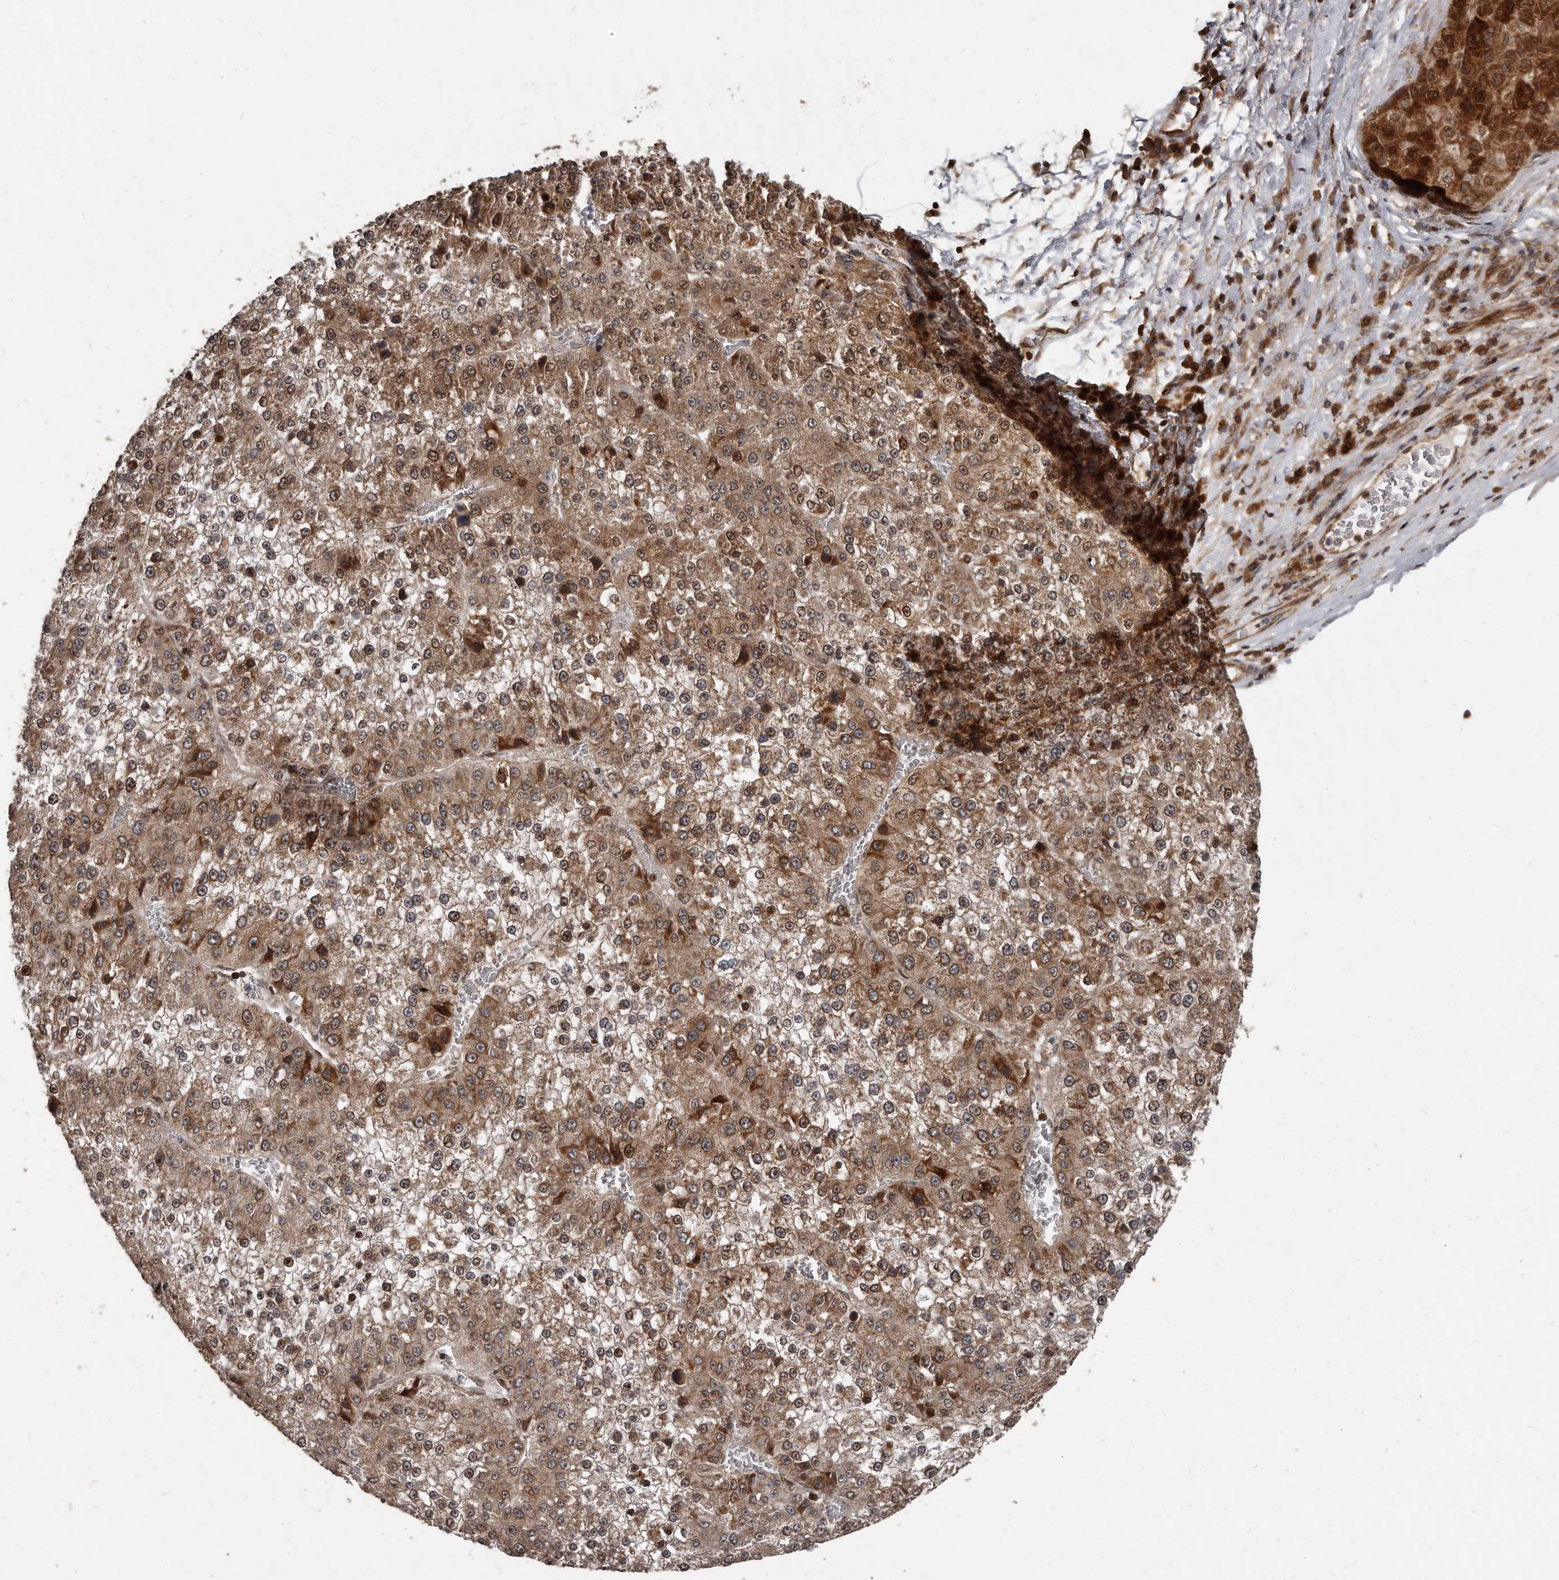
{"staining": {"intensity": "moderate", "quantity": ">75%", "location": "cytoplasmic/membranous,nuclear"}, "tissue": "liver cancer", "cell_type": "Tumor cells", "image_type": "cancer", "snomed": [{"axis": "morphology", "description": "Carcinoma, Hepatocellular, NOS"}, {"axis": "topography", "description": "Liver"}], "caption": "Liver hepatocellular carcinoma was stained to show a protein in brown. There is medium levels of moderate cytoplasmic/membranous and nuclear expression in approximately >75% of tumor cells.", "gene": "GCH1", "patient": {"sex": "female", "age": 73}}